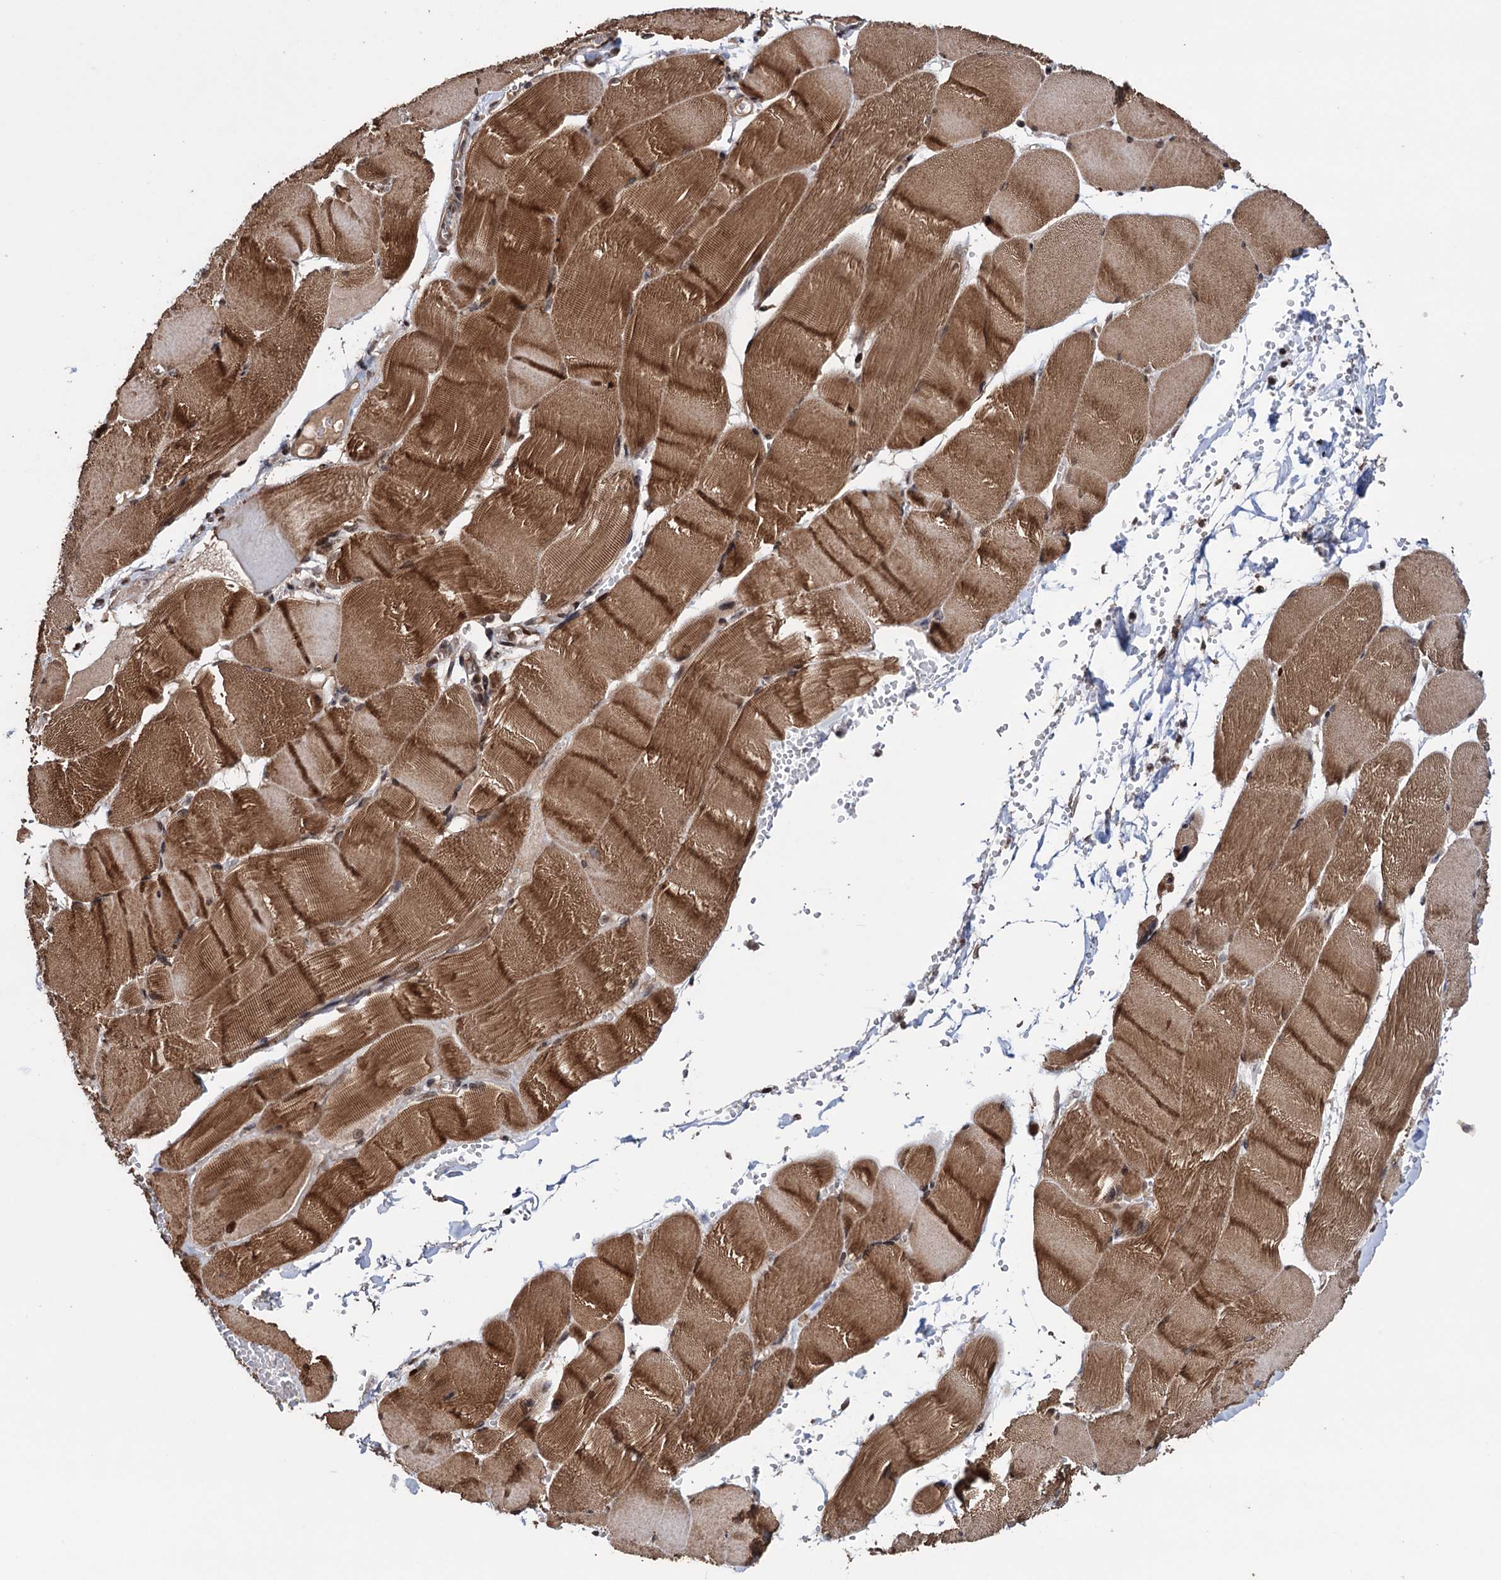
{"staining": {"intensity": "moderate", "quantity": ">75%", "location": "cytoplasmic/membranous,nuclear"}, "tissue": "soft tissue", "cell_type": "Fibroblasts", "image_type": "normal", "snomed": [{"axis": "morphology", "description": "Normal tissue, NOS"}, {"axis": "topography", "description": "Skeletal muscle"}, {"axis": "topography", "description": "Peripheral nerve tissue"}], "caption": "IHC micrograph of normal soft tissue: human soft tissue stained using immunohistochemistry demonstrates medium levels of moderate protein expression localized specifically in the cytoplasmic/membranous,nuclear of fibroblasts, appearing as a cytoplasmic/membranous,nuclear brown color.", "gene": "KLF5", "patient": {"sex": "female", "age": 55}}